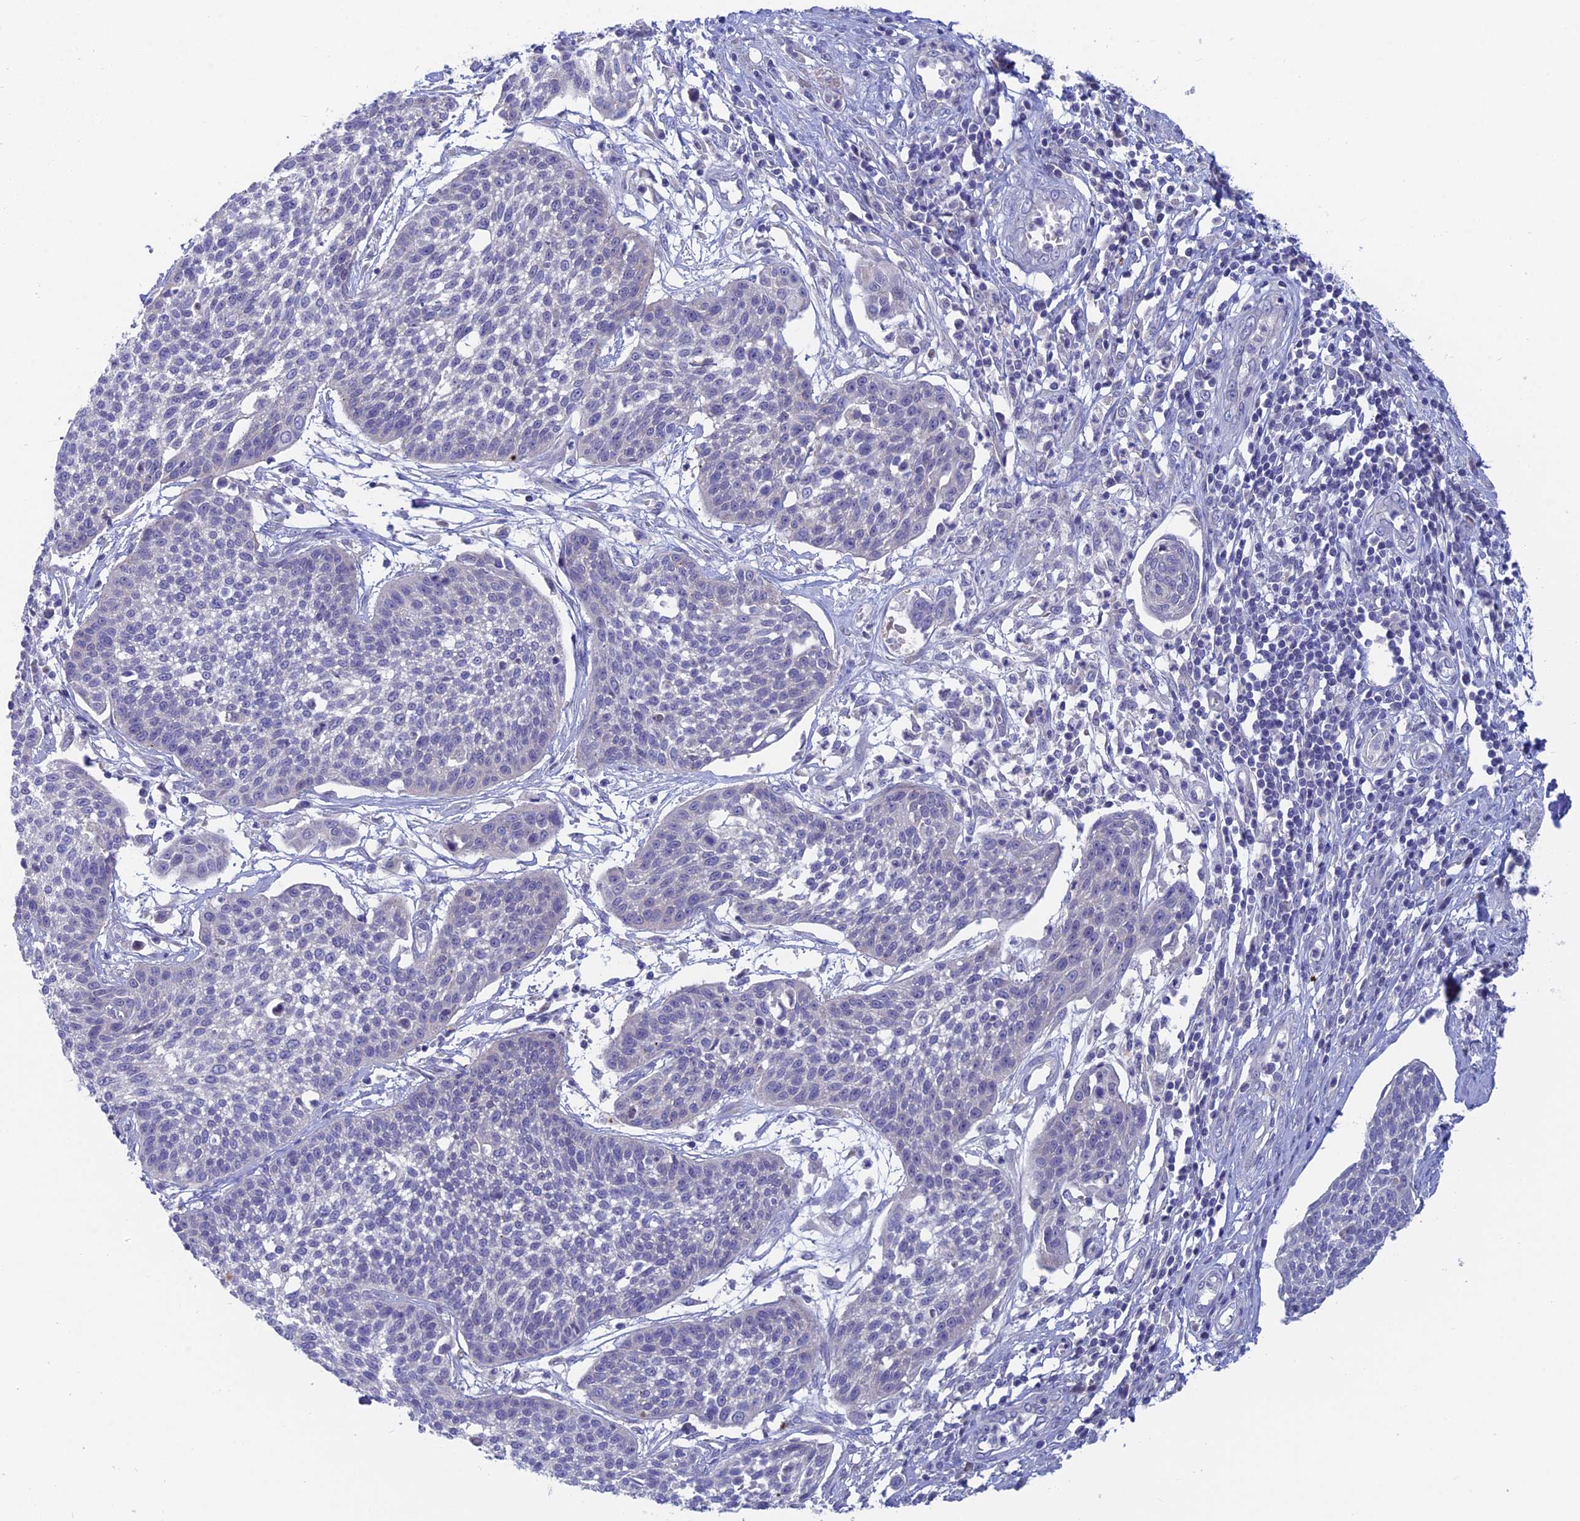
{"staining": {"intensity": "negative", "quantity": "none", "location": "none"}, "tissue": "cervical cancer", "cell_type": "Tumor cells", "image_type": "cancer", "snomed": [{"axis": "morphology", "description": "Squamous cell carcinoma, NOS"}, {"axis": "topography", "description": "Cervix"}], "caption": "A high-resolution photomicrograph shows immunohistochemistry (IHC) staining of cervical cancer, which shows no significant positivity in tumor cells.", "gene": "XPO7", "patient": {"sex": "female", "age": 34}}